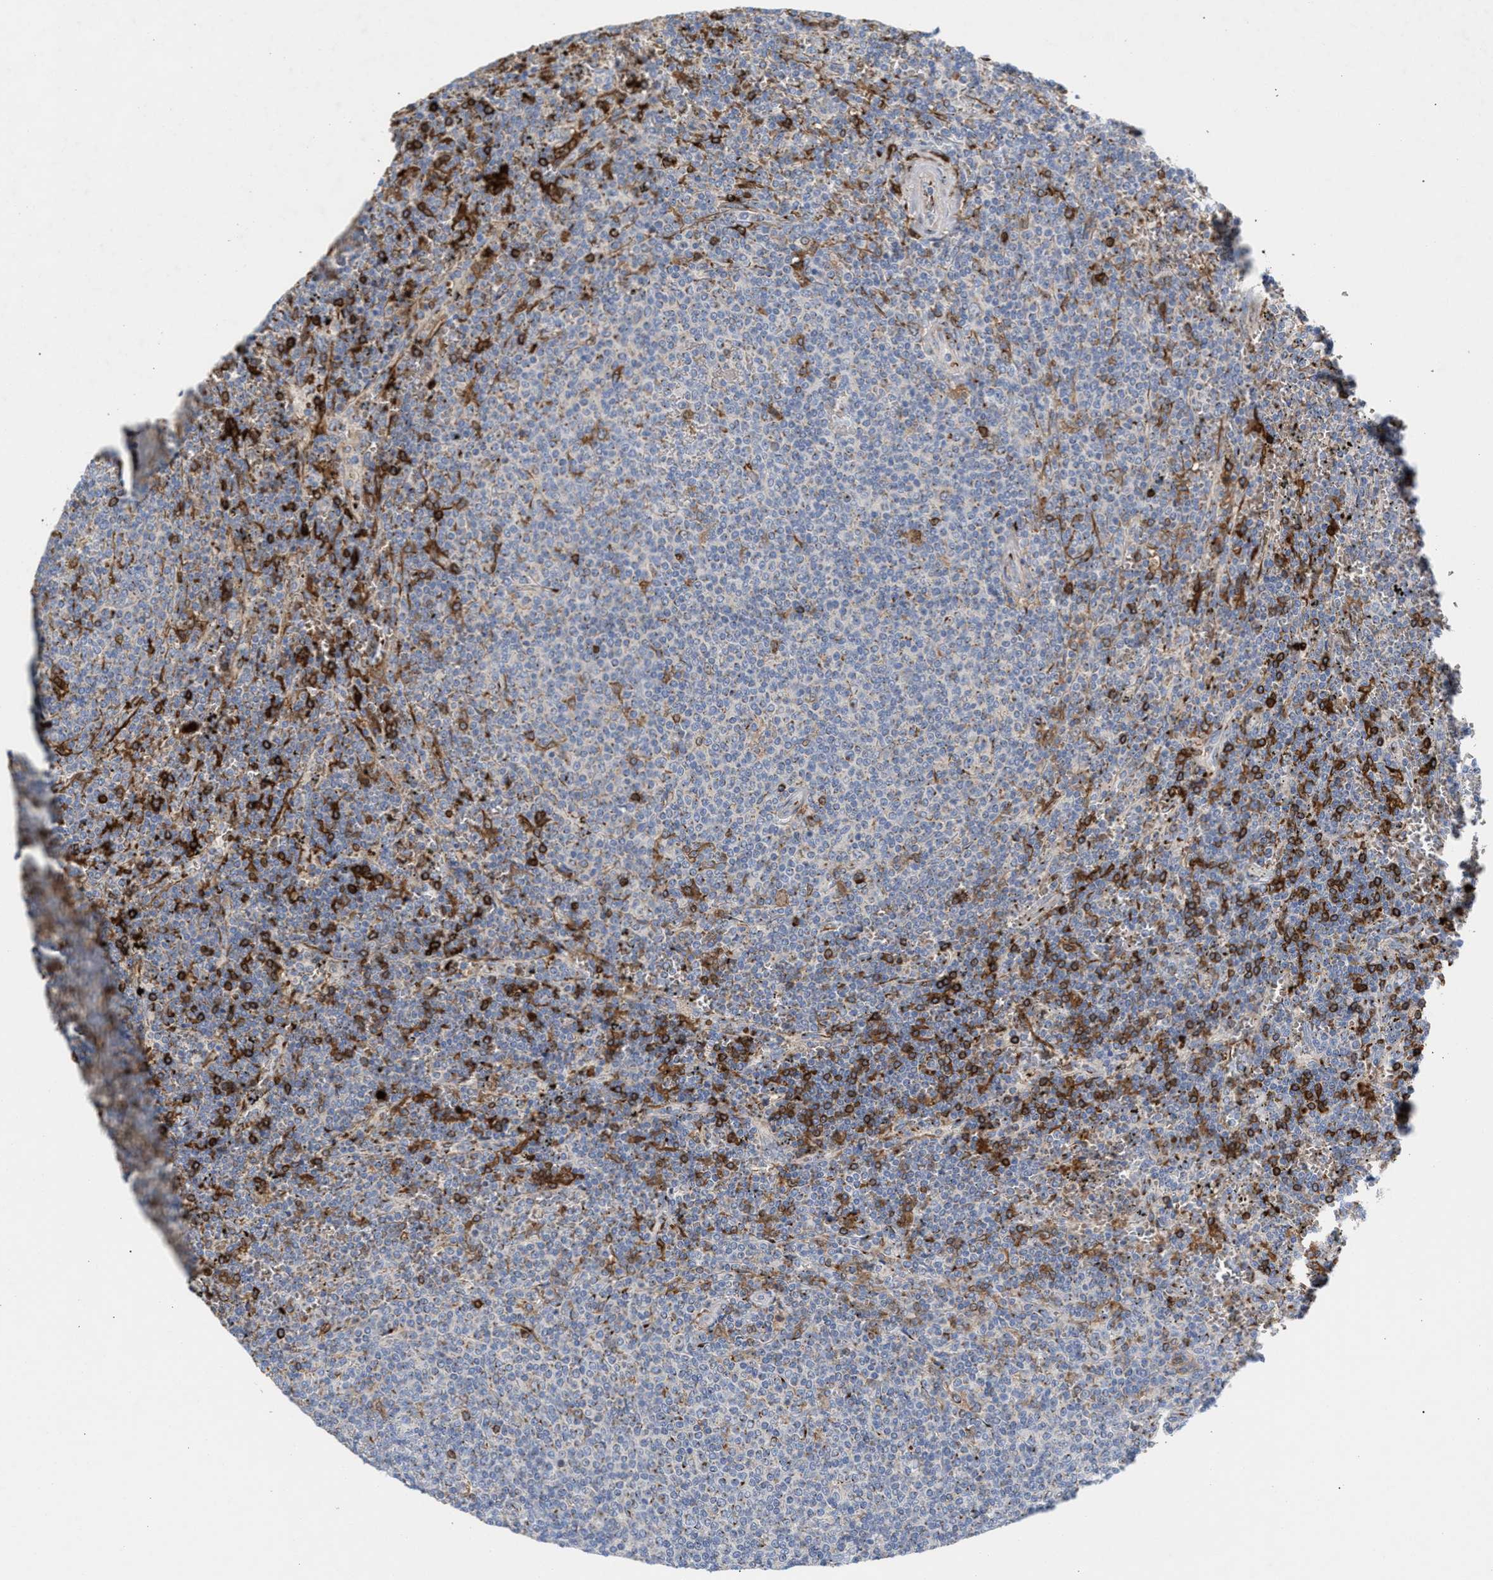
{"staining": {"intensity": "moderate", "quantity": "<25%", "location": "cytoplasmic/membranous"}, "tissue": "lymphoma", "cell_type": "Tumor cells", "image_type": "cancer", "snomed": [{"axis": "morphology", "description": "Malignant lymphoma, non-Hodgkin's type, Low grade"}, {"axis": "topography", "description": "Spleen"}], "caption": "Low-grade malignant lymphoma, non-Hodgkin's type stained for a protein (brown) exhibits moderate cytoplasmic/membranous positive expression in about <25% of tumor cells.", "gene": "CCL2", "patient": {"sex": "female", "age": 50}}